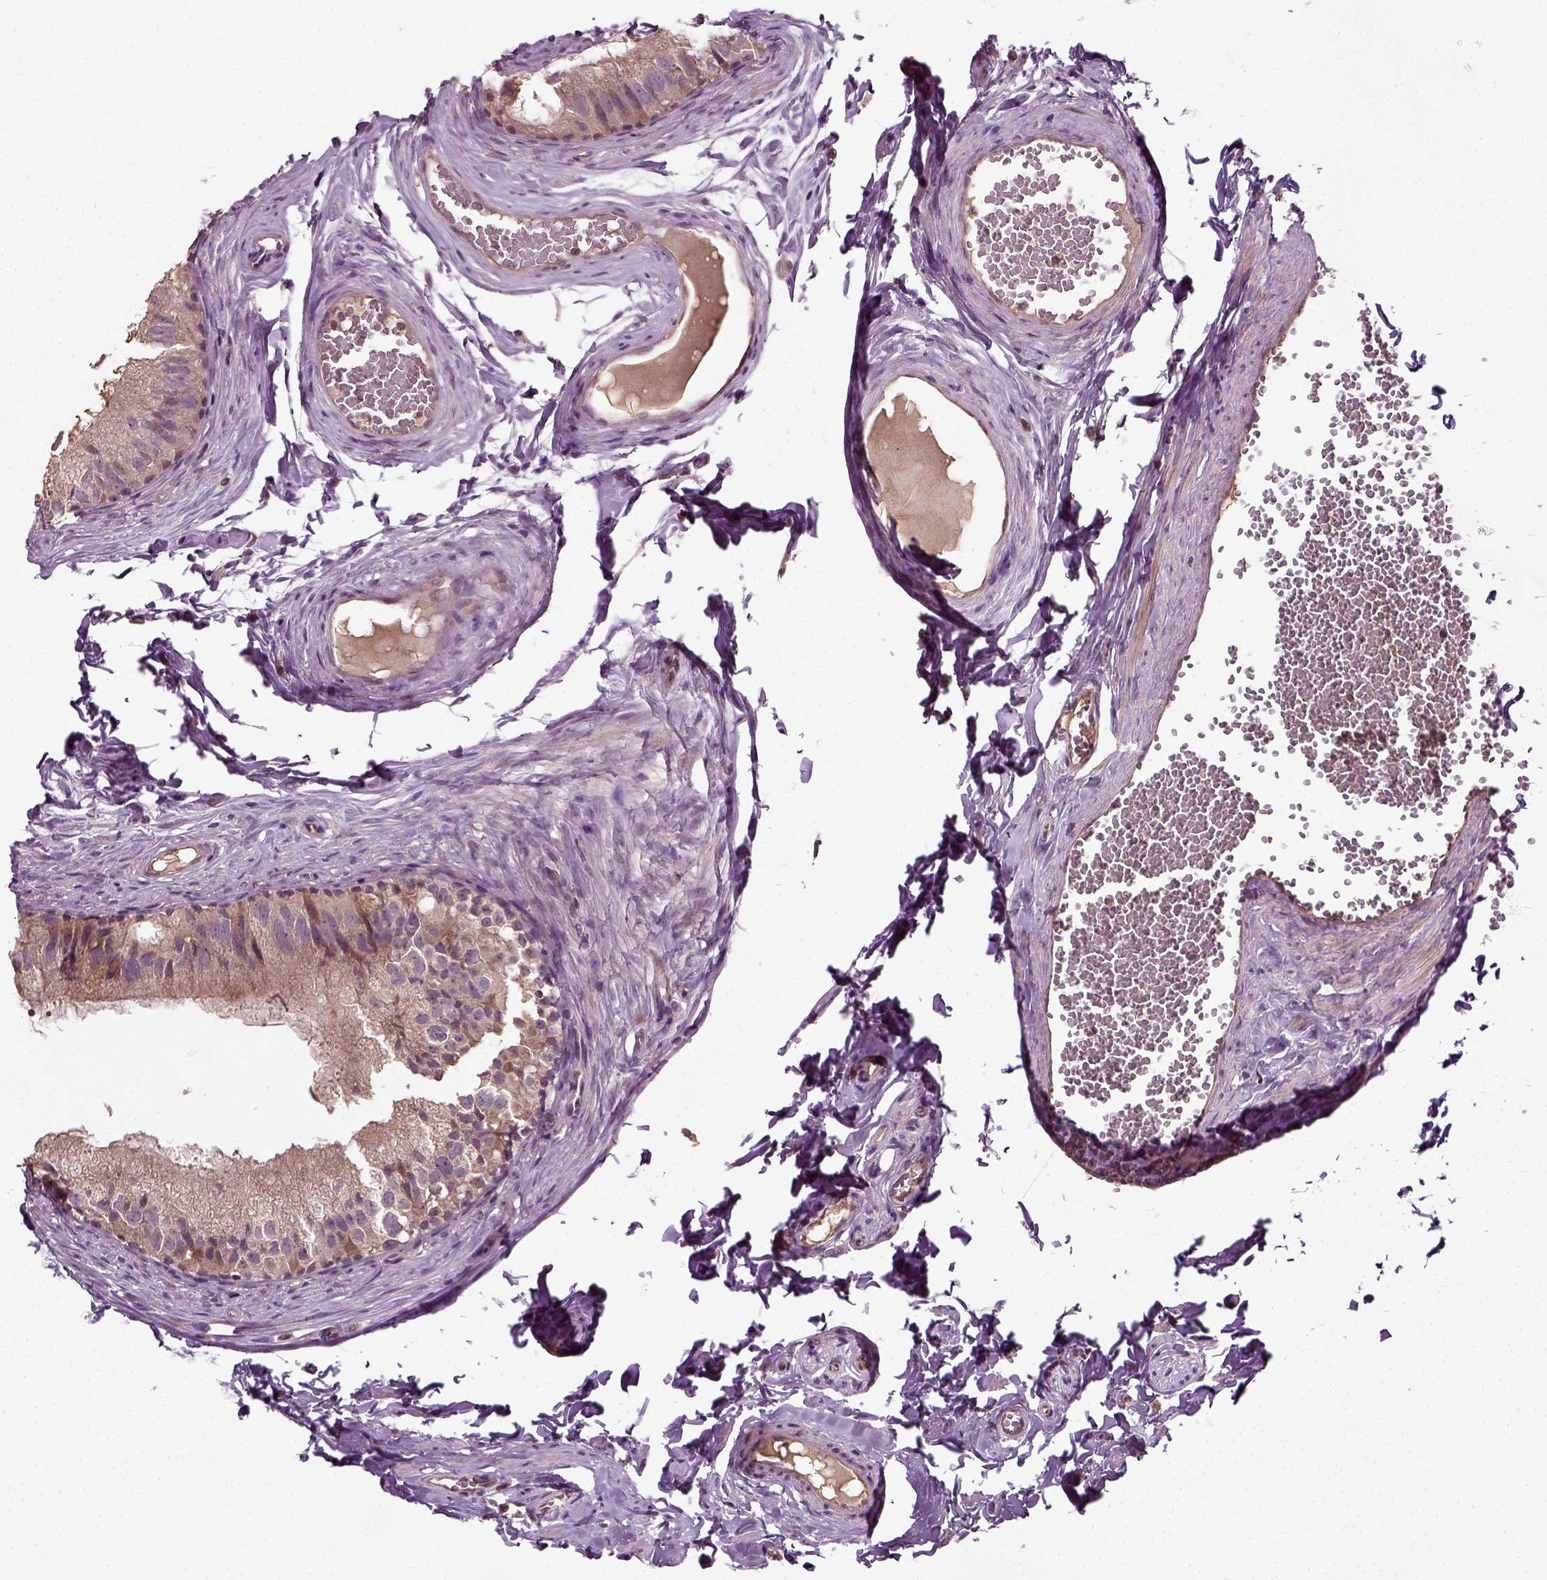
{"staining": {"intensity": "moderate", "quantity": "25%-75%", "location": "cytoplasmic/membranous"}, "tissue": "epididymis", "cell_type": "Glandular cells", "image_type": "normal", "snomed": [{"axis": "morphology", "description": "Normal tissue, NOS"}, {"axis": "topography", "description": "Epididymis"}], "caption": "Immunohistochemical staining of normal human epididymis displays moderate cytoplasmic/membranous protein expression in approximately 25%-75% of glandular cells.", "gene": "ERV3", "patient": {"sex": "male", "age": 45}}